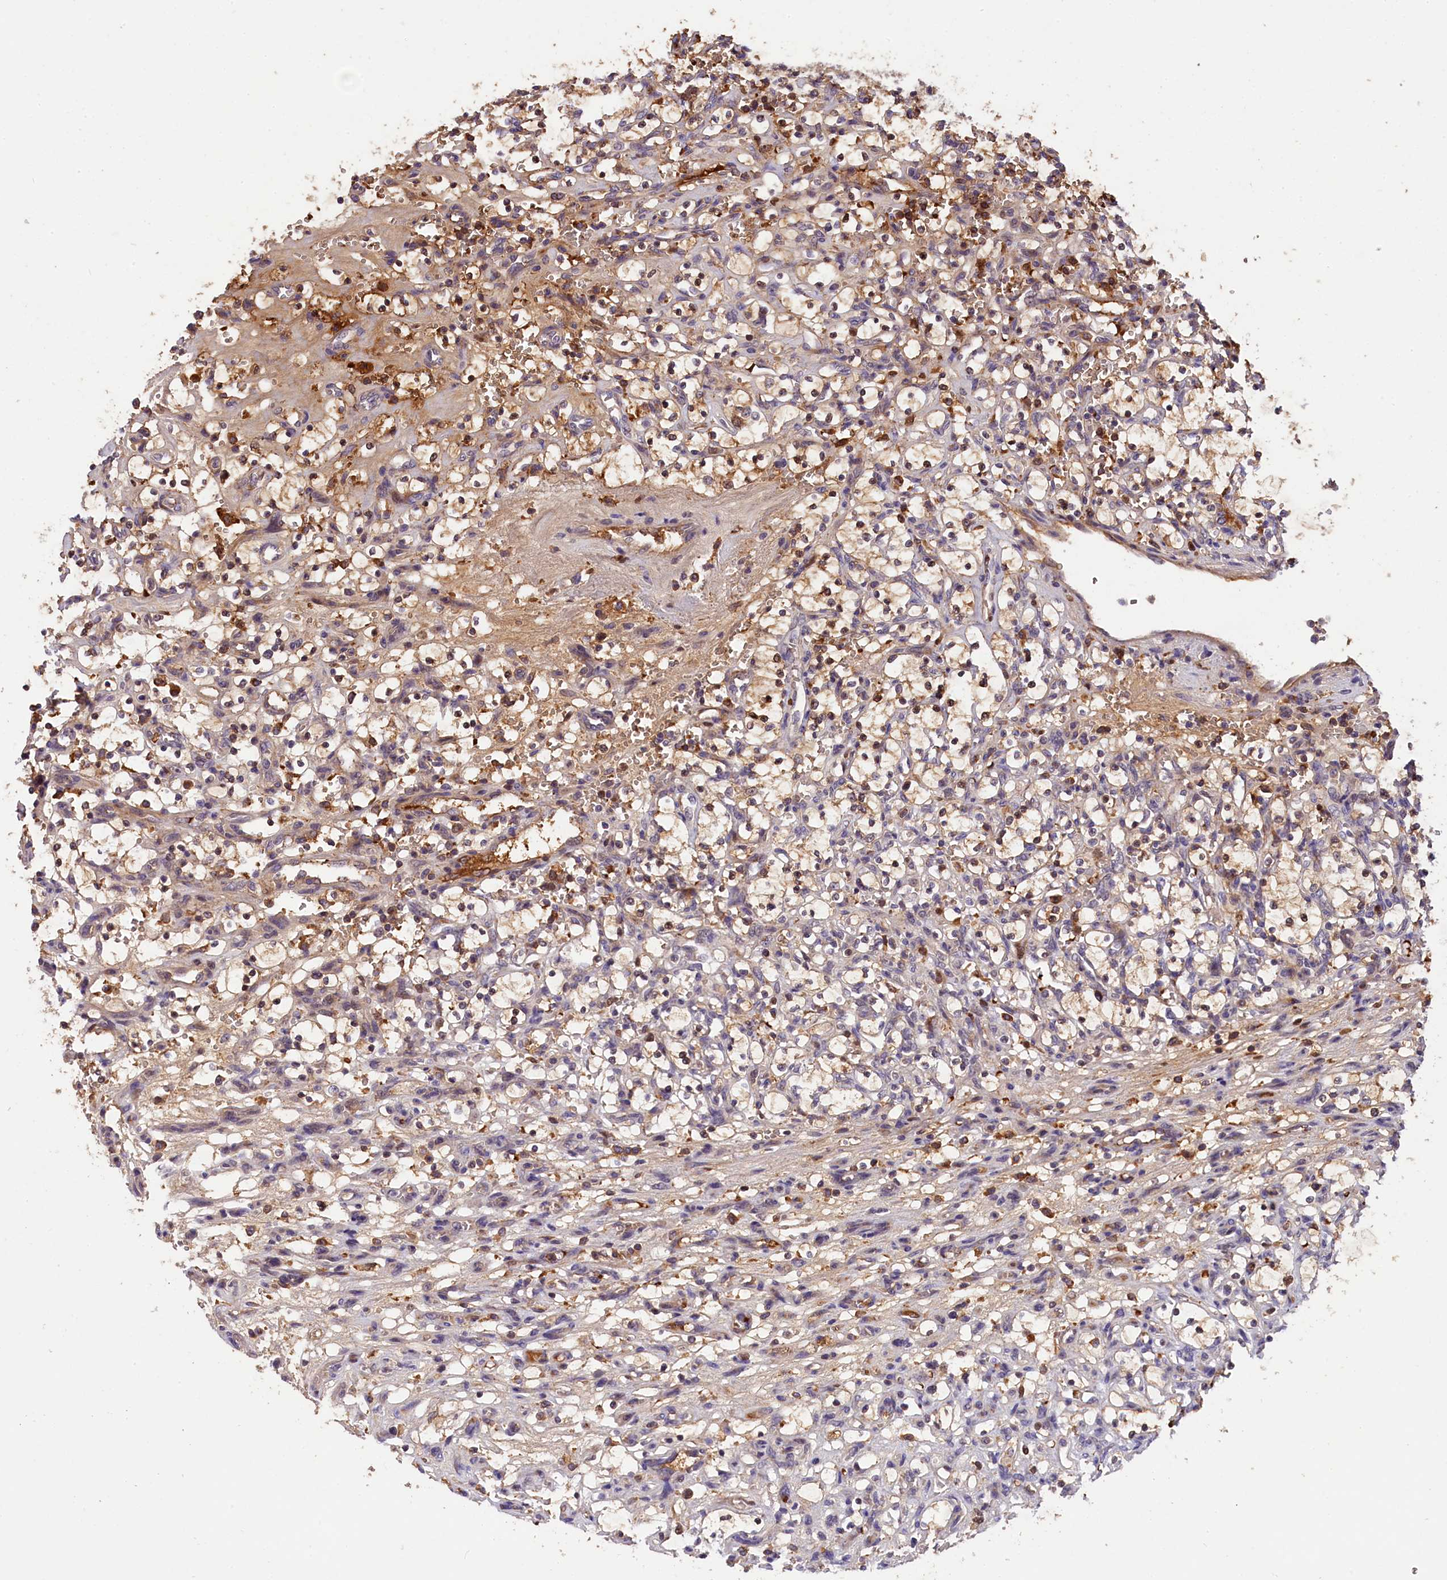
{"staining": {"intensity": "moderate", "quantity": "25%-75%", "location": "cytoplasmic/membranous"}, "tissue": "renal cancer", "cell_type": "Tumor cells", "image_type": "cancer", "snomed": [{"axis": "morphology", "description": "Adenocarcinoma, NOS"}, {"axis": "topography", "description": "Kidney"}], "caption": "High-power microscopy captured an immunohistochemistry (IHC) histopathology image of renal adenocarcinoma, revealing moderate cytoplasmic/membranous expression in approximately 25%-75% of tumor cells.", "gene": "PHAF1", "patient": {"sex": "female", "age": 69}}